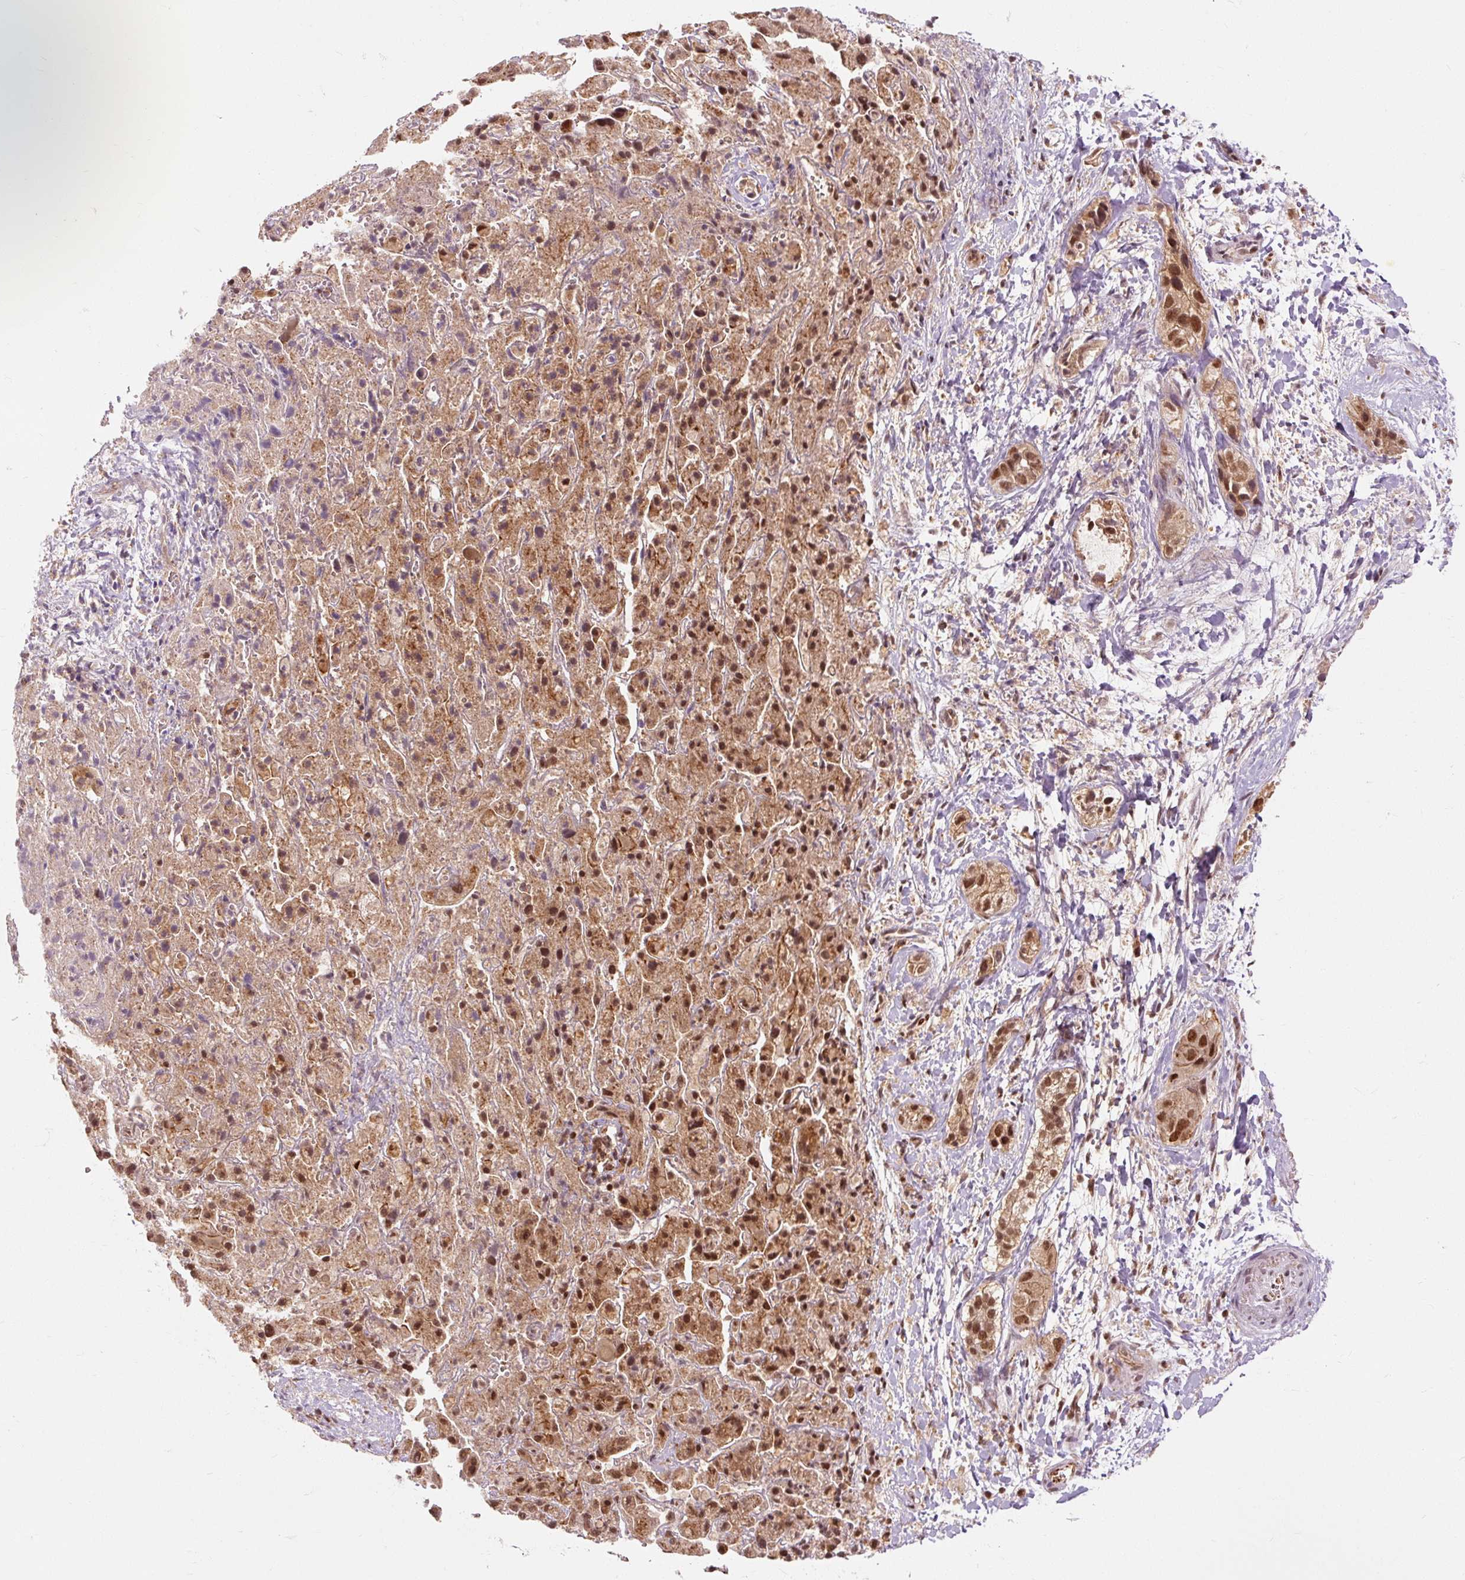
{"staining": {"intensity": "strong", "quantity": ">75%", "location": "cytoplasmic/membranous,nuclear"}, "tissue": "liver cancer", "cell_type": "Tumor cells", "image_type": "cancer", "snomed": [{"axis": "morphology", "description": "Cholangiocarcinoma"}, {"axis": "topography", "description": "Liver"}], "caption": "Protein expression by immunohistochemistry (IHC) demonstrates strong cytoplasmic/membranous and nuclear staining in about >75% of tumor cells in liver cholangiocarcinoma.", "gene": "CSTF1", "patient": {"sex": "female", "age": 52}}